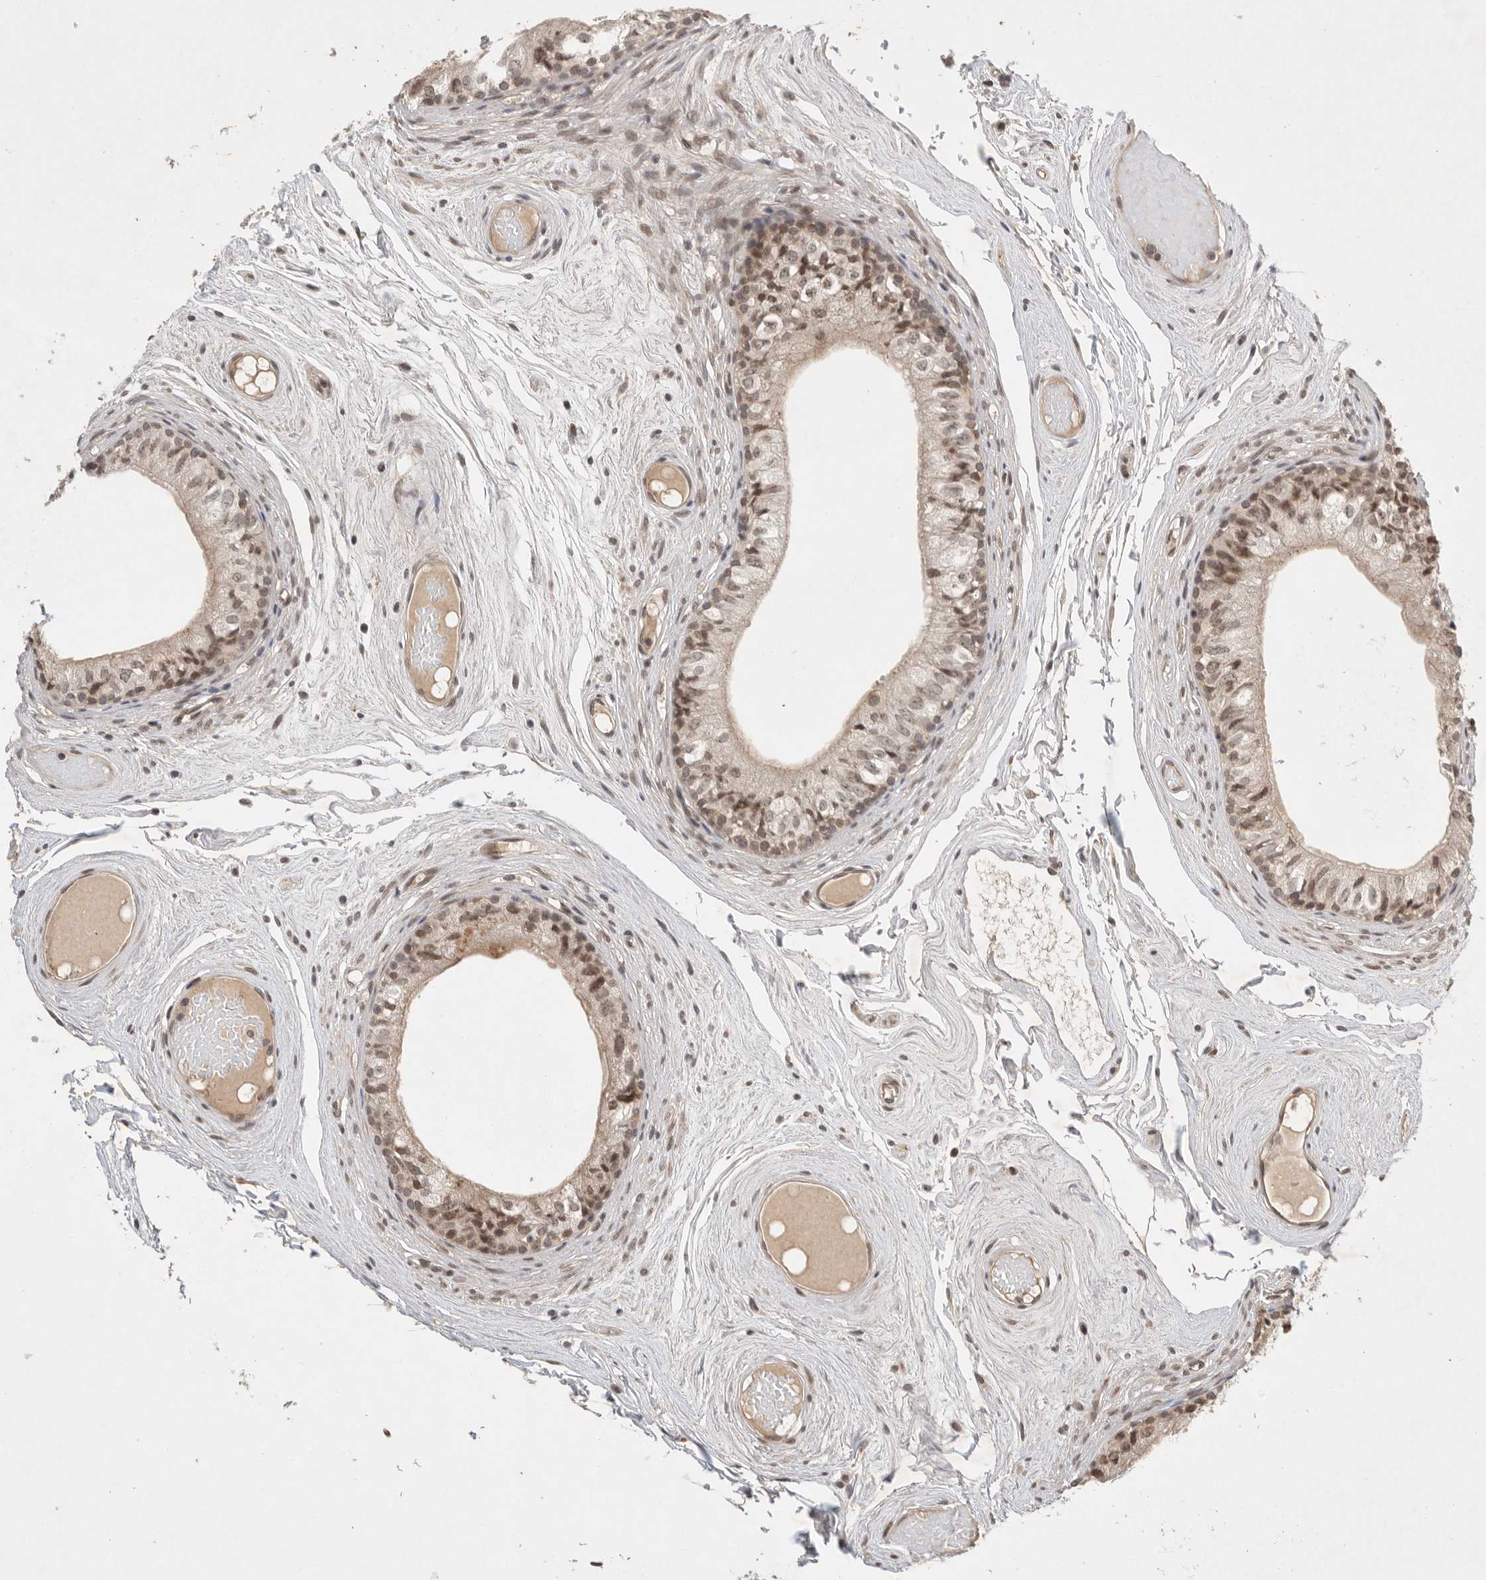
{"staining": {"intensity": "moderate", "quantity": "25%-75%", "location": "nuclear"}, "tissue": "epididymis", "cell_type": "Glandular cells", "image_type": "normal", "snomed": [{"axis": "morphology", "description": "Normal tissue, NOS"}, {"axis": "topography", "description": "Epididymis"}], "caption": "Moderate nuclear staining for a protein is identified in approximately 25%-75% of glandular cells of unremarkable epididymis using IHC.", "gene": "LEMD3", "patient": {"sex": "male", "age": 79}}